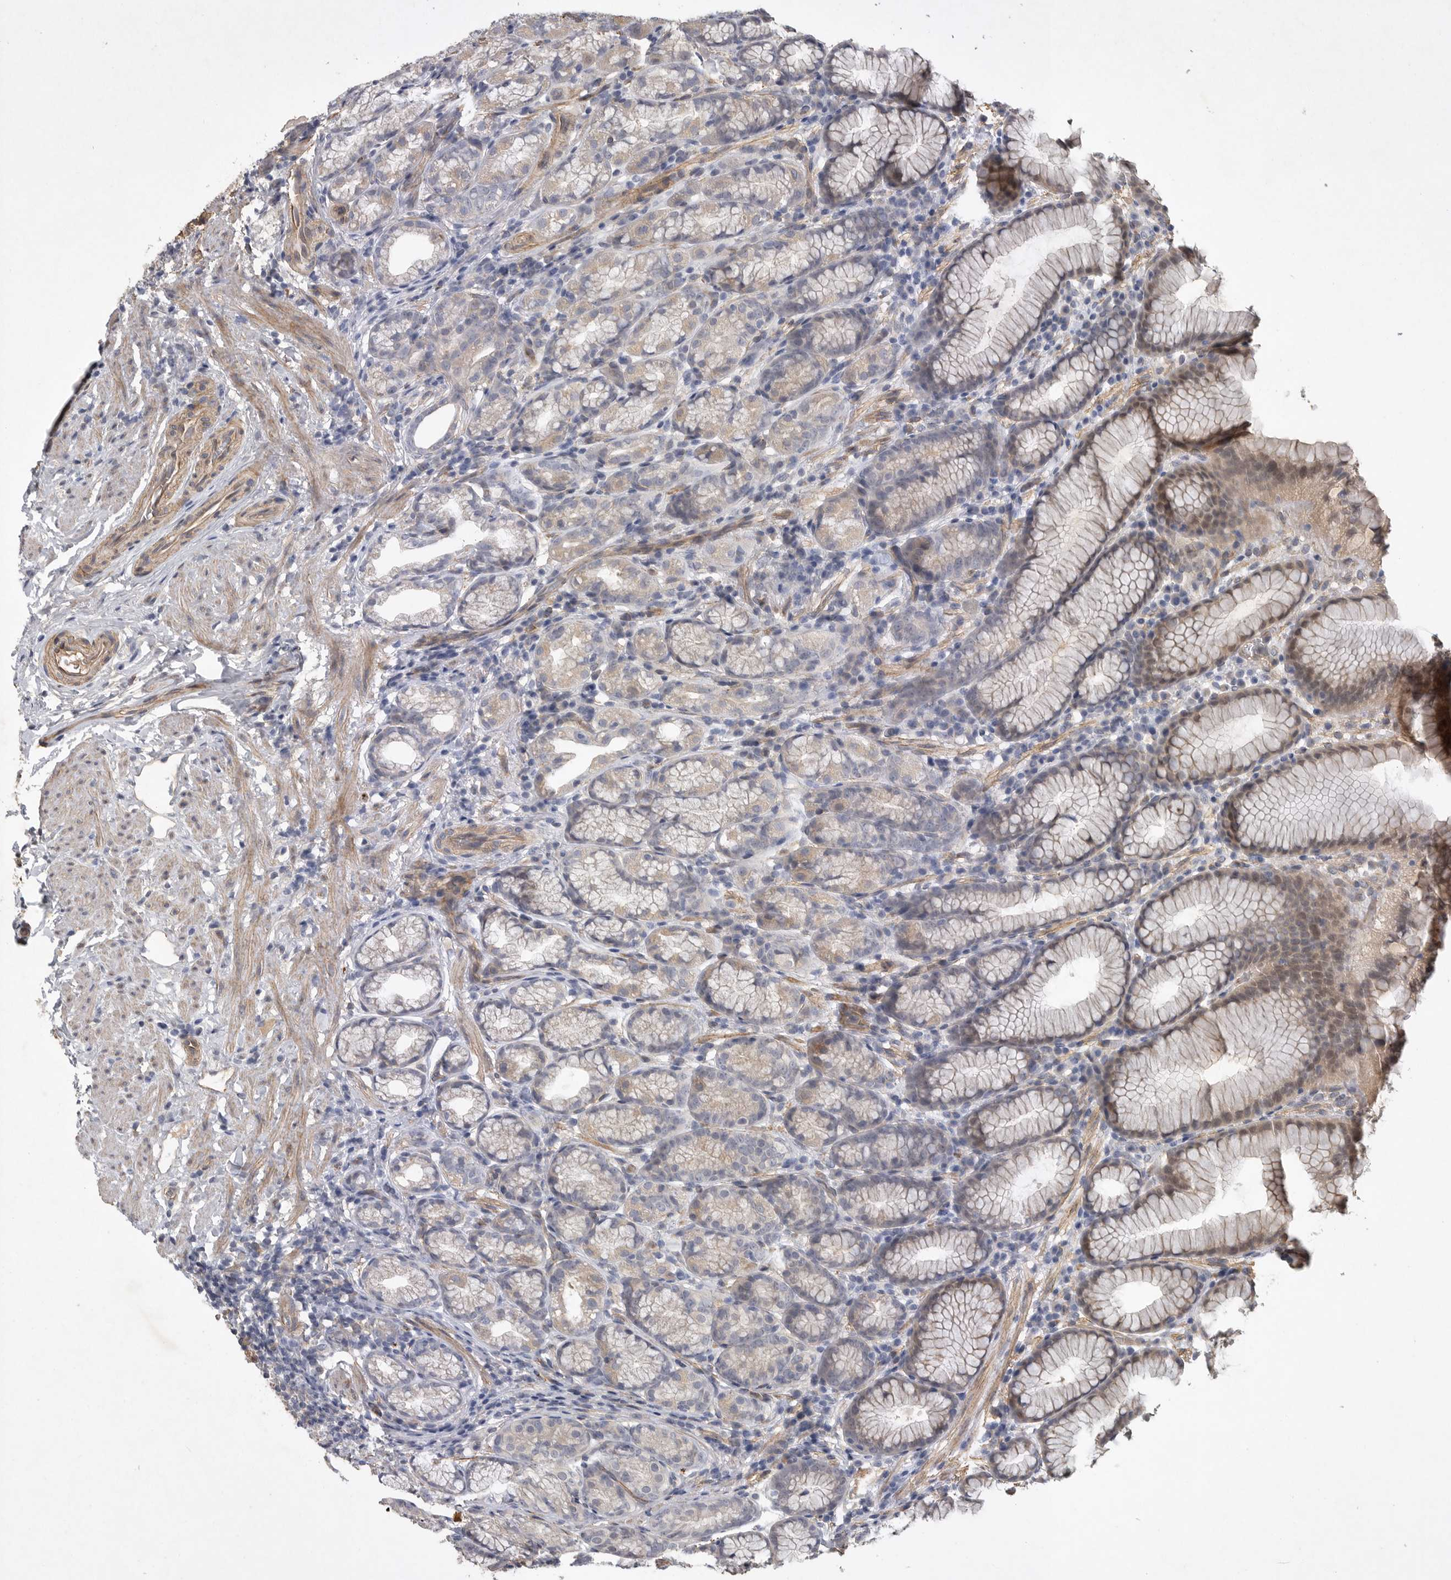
{"staining": {"intensity": "weak", "quantity": "<25%", "location": "cytoplasmic/membranous"}, "tissue": "stomach", "cell_type": "Glandular cells", "image_type": "normal", "snomed": [{"axis": "morphology", "description": "Normal tissue, NOS"}, {"axis": "topography", "description": "Stomach"}], "caption": "Glandular cells show no significant protein staining in benign stomach. (Brightfield microscopy of DAB immunohistochemistry (IHC) at high magnification).", "gene": "ANKFY1", "patient": {"sex": "male", "age": 42}}